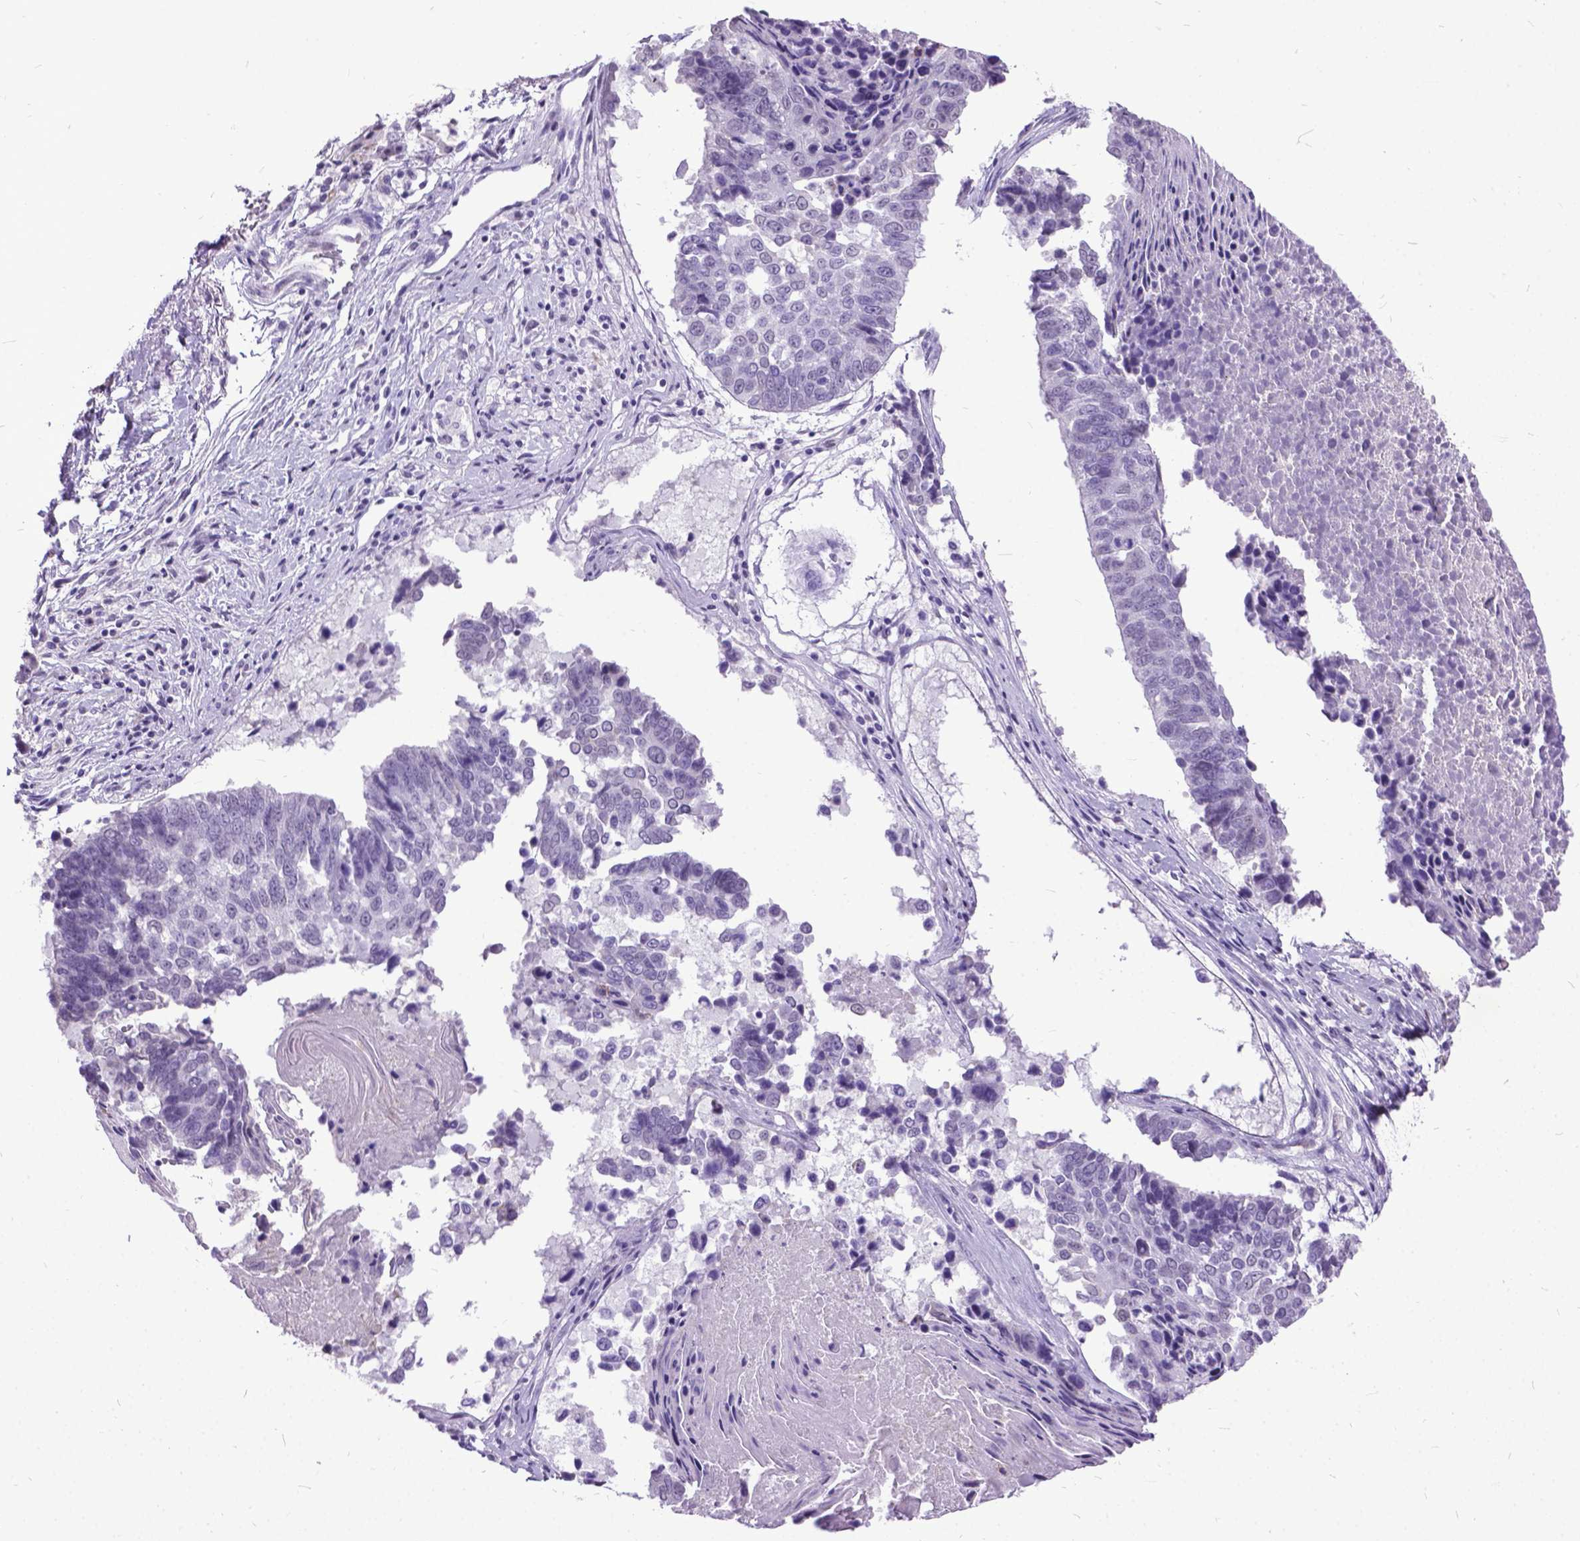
{"staining": {"intensity": "negative", "quantity": "none", "location": "none"}, "tissue": "lung cancer", "cell_type": "Tumor cells", "image_type": "cancer", "snomed": [{"axis": "morphology", "description": "Squamous cell carcinoma, NOS"}, {"axis": "topography", "description": "Lung"}], "caption": "Image shows no significant protein staining in tumor cells of lung squamous cell carcinoma.", "gene": "MARCHF10", "patient": {"sex": "male", "age": 73}}